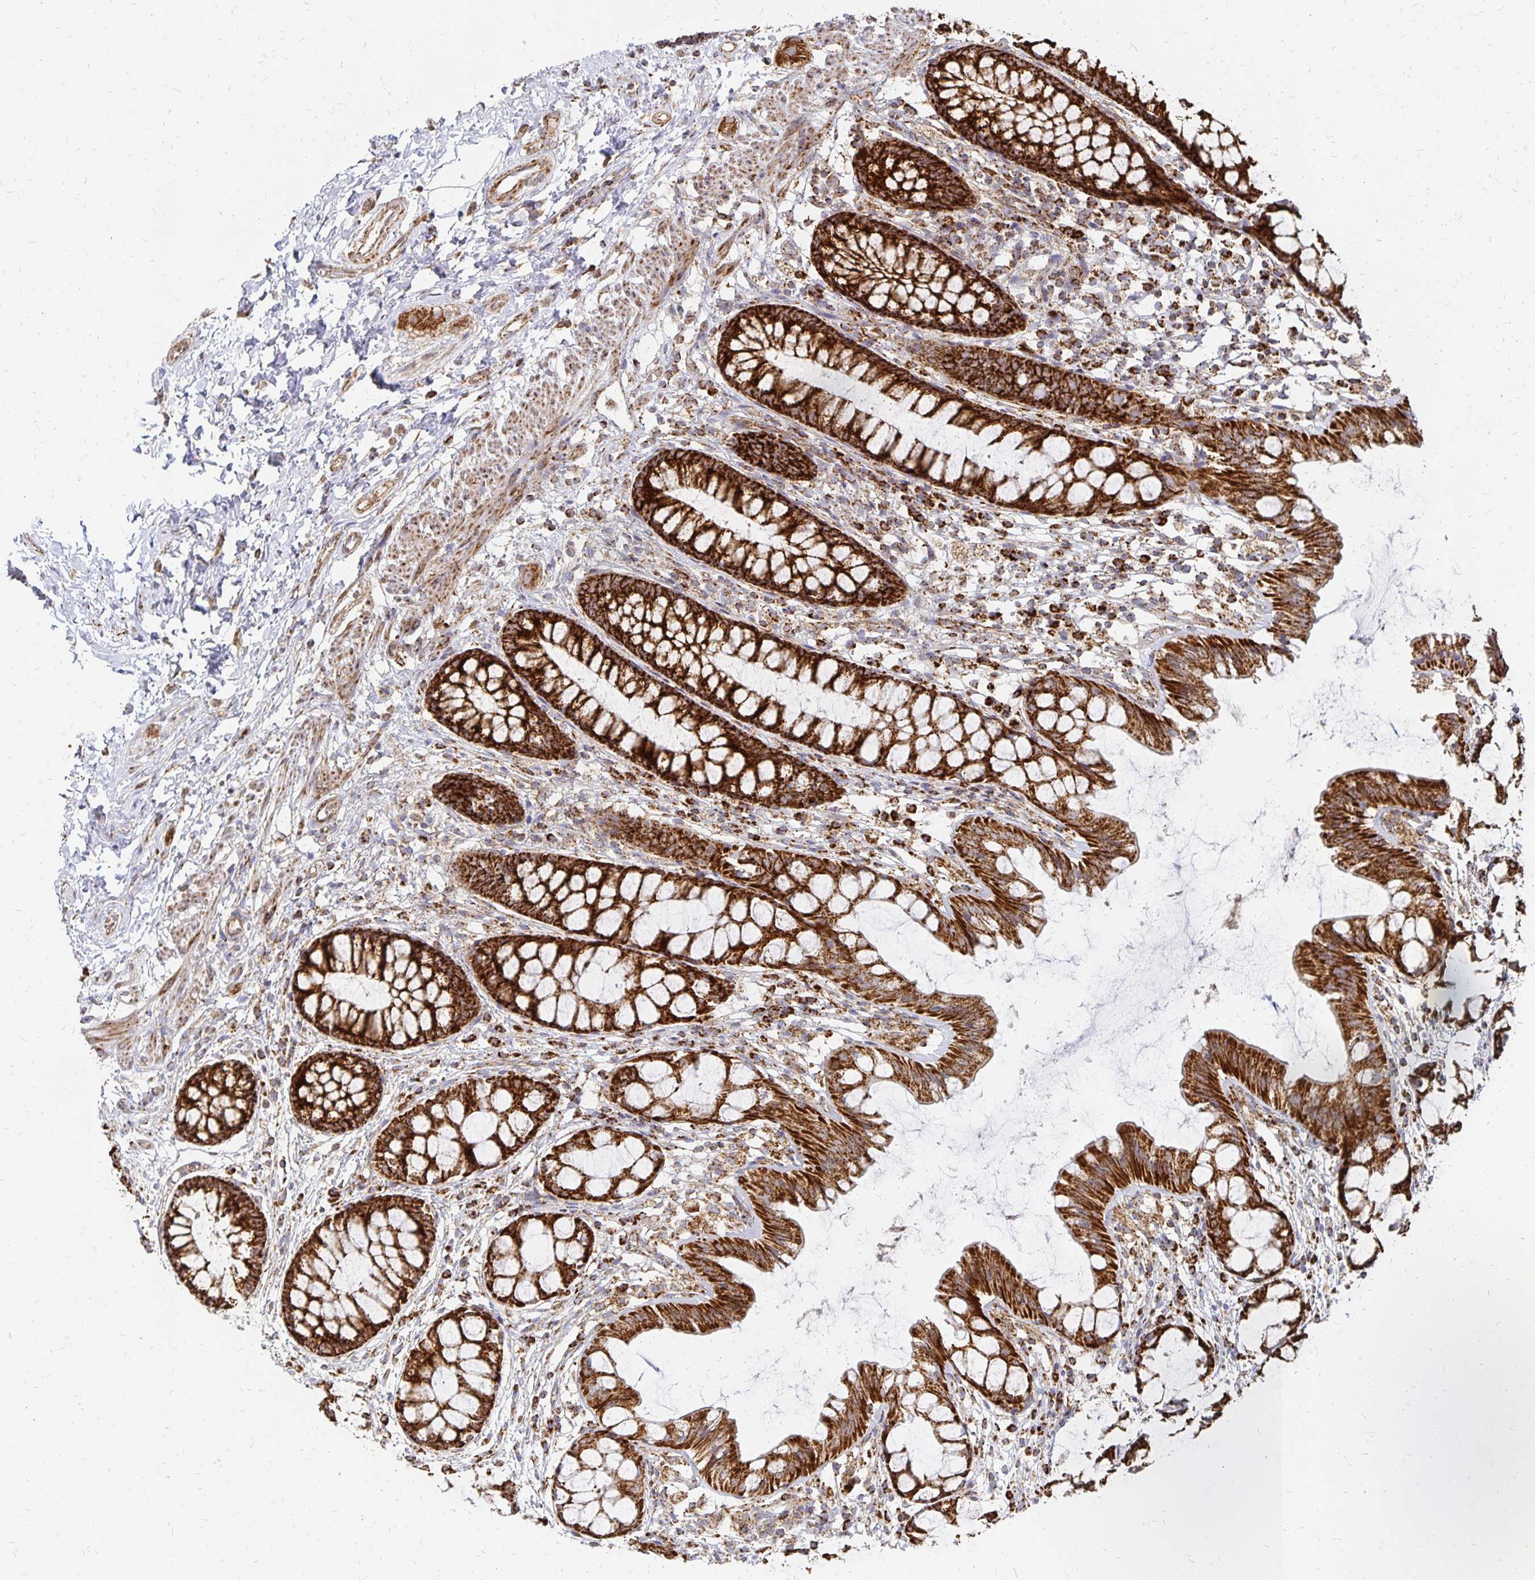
{"staining": {"intensity": "strong", "quantity": ">75%", "location": "cytoplasmic/membranous"}, "tissue": "rectum", "cell_type": "Glandular cells", "image_type": "normal", "snomed": [{"axis": "morphology", "description": "Normal tissue, NOS"}, {"axis": "topography", "description": "Rectum"}], "caption": "Strong cytoplasmic/membranous expression for a protein is appreciated in approximately >75% of glandular cells of benign rectum using immunohistochemistry.", "gene": "STOML2", "patient": {"sex": "female", "age": 62}}